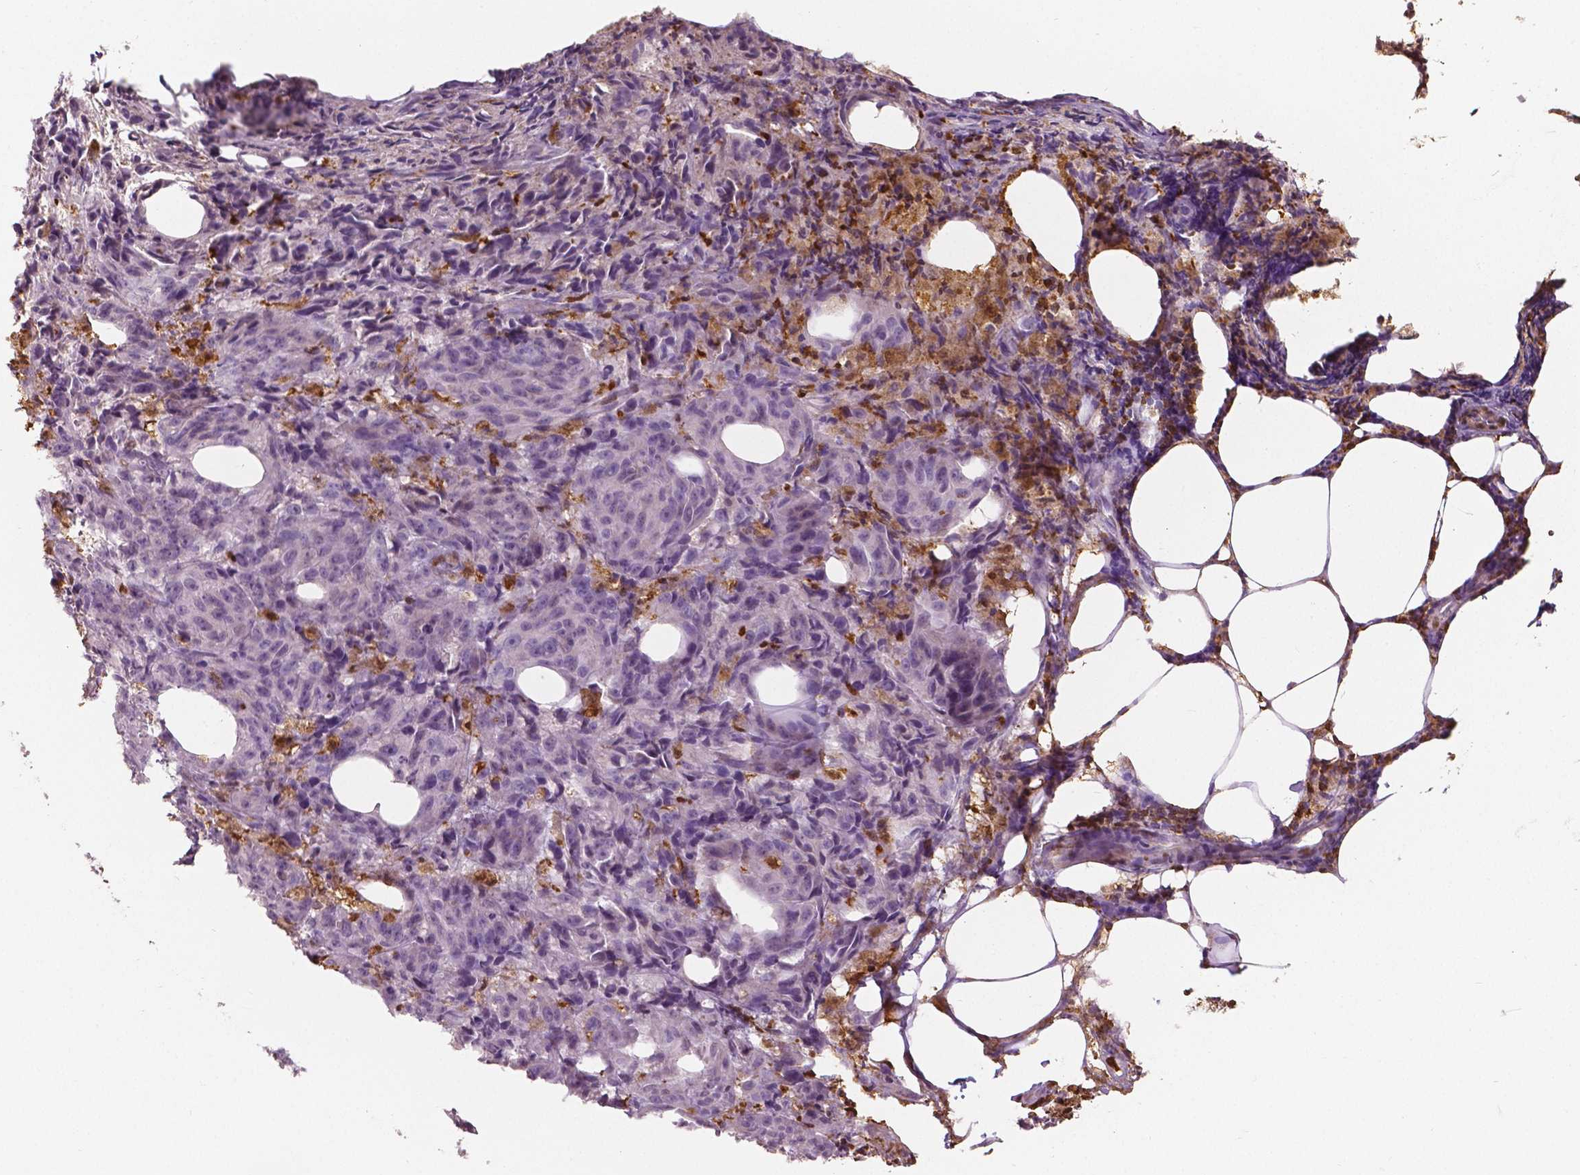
{"staining": {"intensity": "negative", "quantity": "none", "location": "none"}, "tissue": "melanoma", "cell_type": "Tumor cells", "image_type": "cancer", "snomed": [{"axis": "morphology", "description": "Malignant melanoma, NOS"}, {"axis": "topography", "description": "Skin"}], "caption": "An IHC histopathology image of malignant melanoma is shown. There is no staining in tumor cells of malignant melanoma.", "gene": "S100A4", "patient": {"sex": "female", "age": 34}}